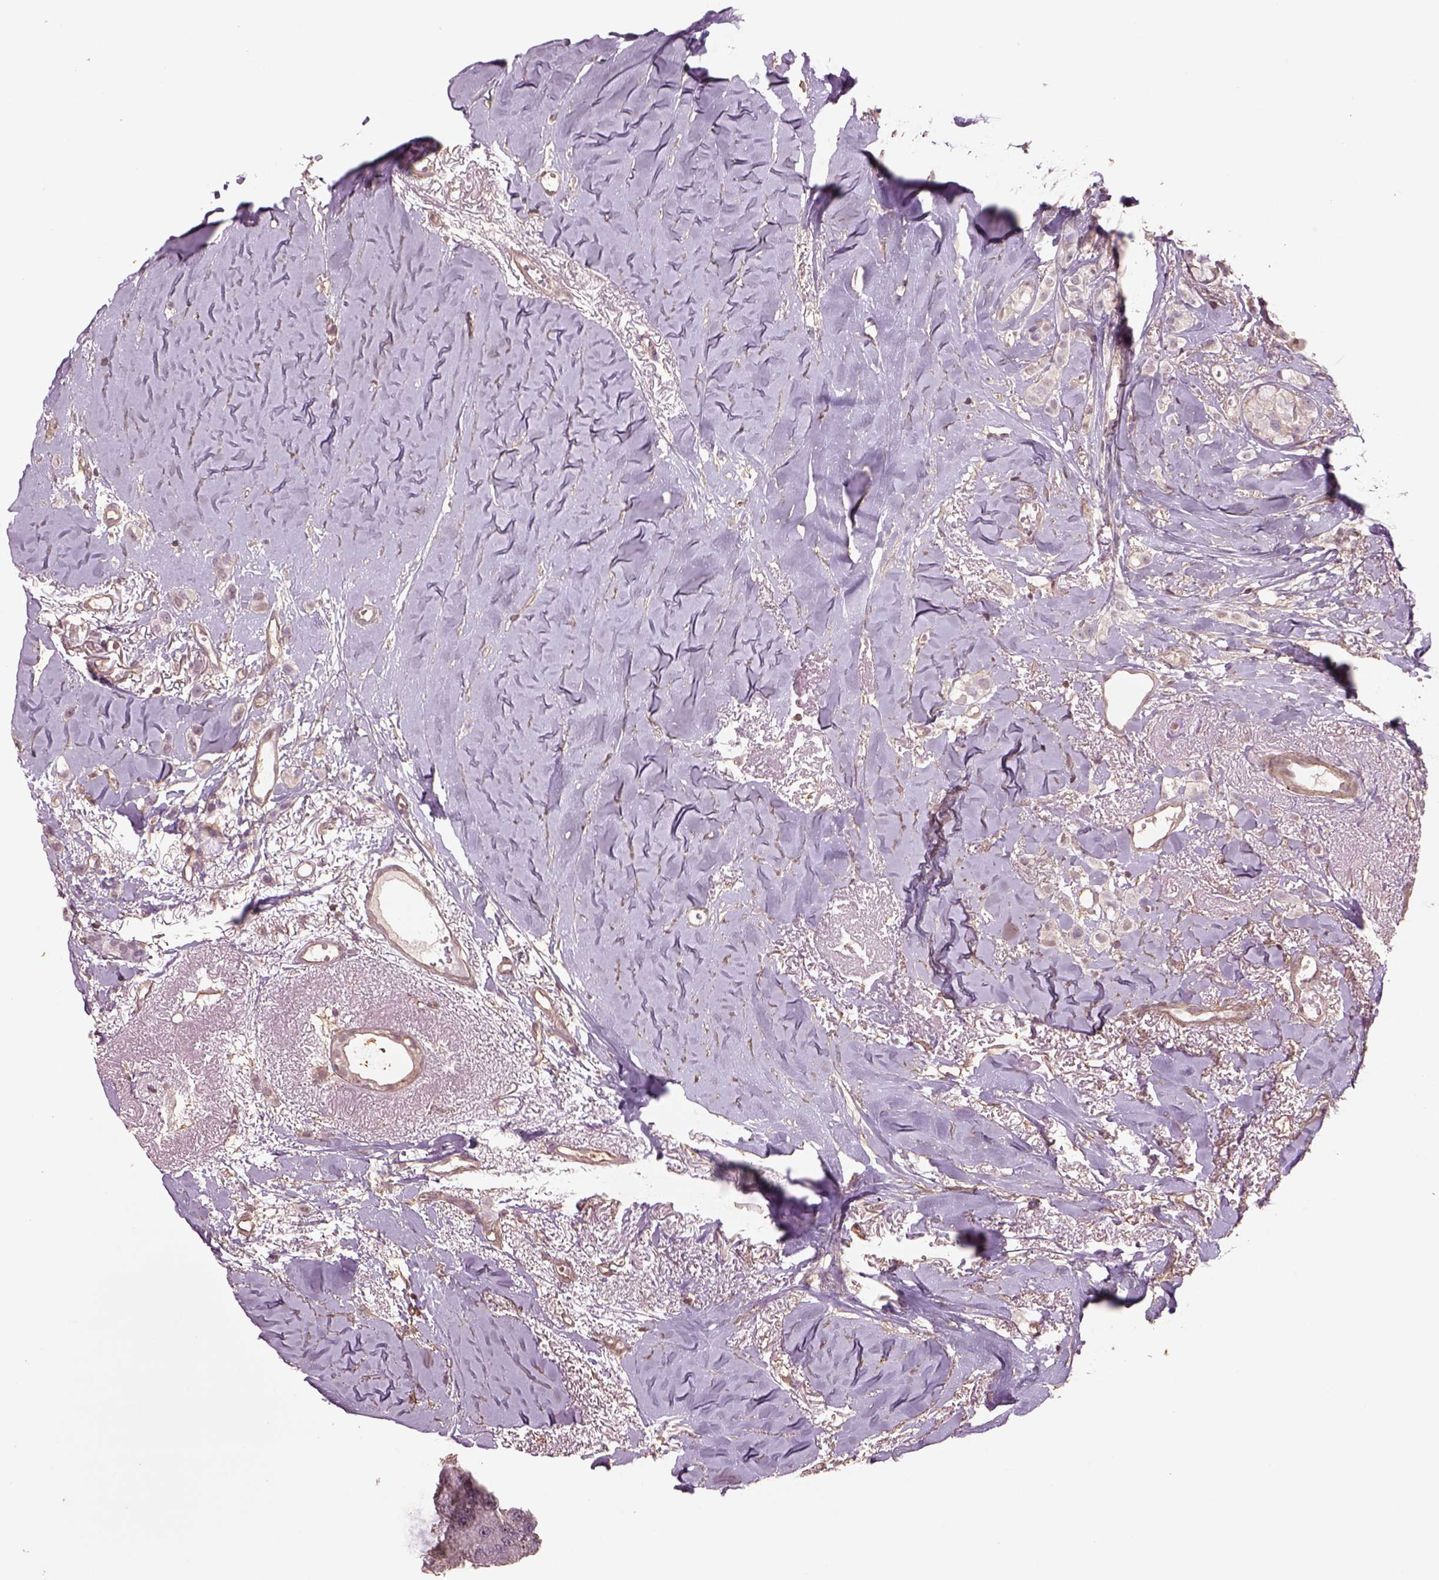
{"staining": {"intensity": "negative", "quantity": "none", "location": "none"}, "tissue": "breast cancer", "cell_type": "Tumor cells", "image_type": "cancer", "snomed": [{"axis": "morphology", "description": "Duct carcinoma"}, {"axis": "topography", "description": "Breast"}], "caption": "IHC of human breast intraductal carcinoma exhibits no positivity in tumor cells.", "gene": "LIN7A", "patient": {"sex": "female", "age": 85}}